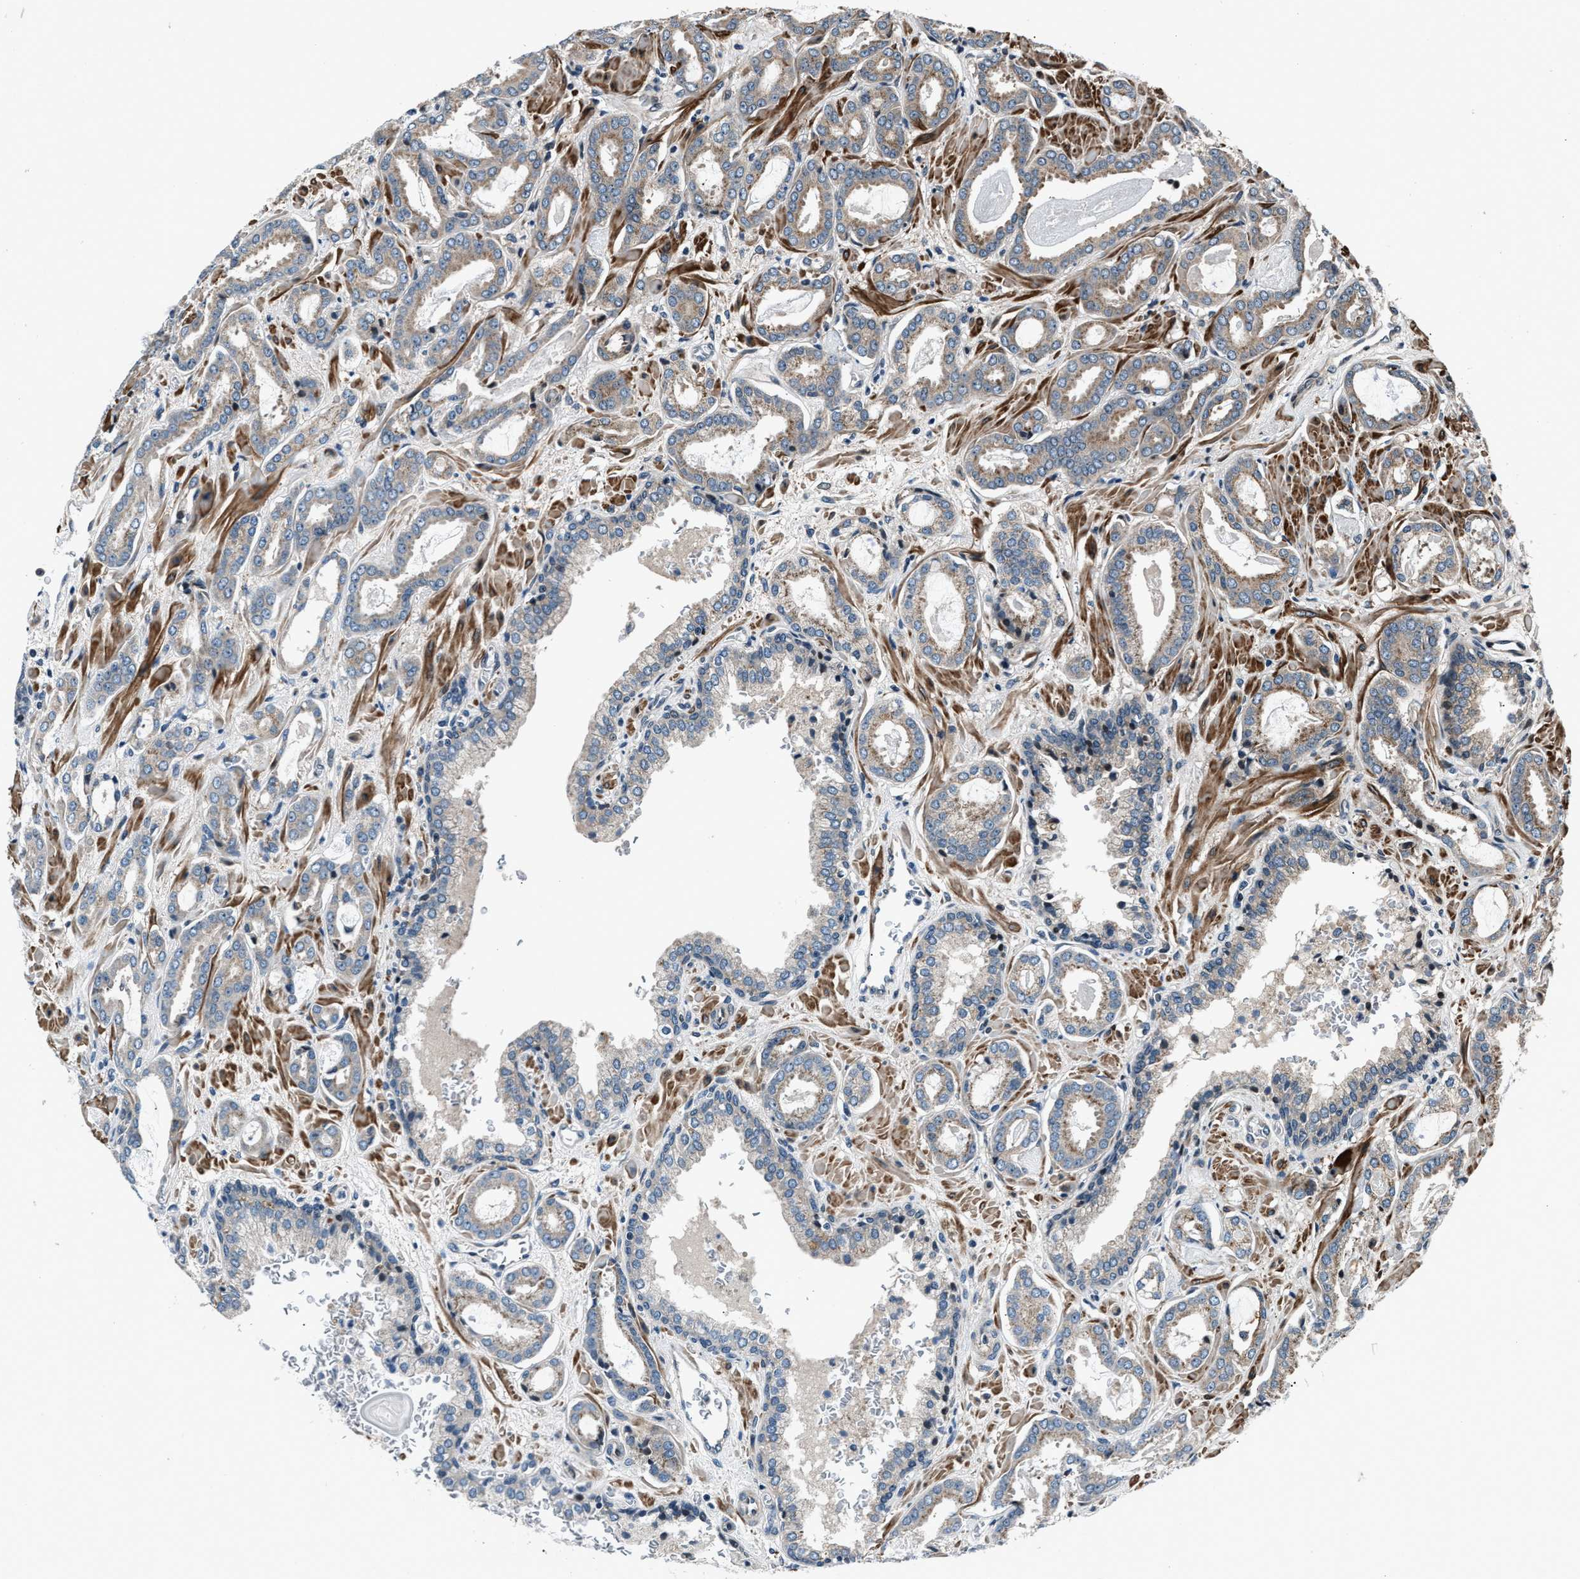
{"staining": {"intensity": "weak", "quantity": ">75%", "location": "cytoplasmic/membranous"}, "tissue": "prostate cancer", "cell_type": "Tumor cells", "image_type": "cancer", "snomed": [{"axis": "morphology", "description": "Adenocarcinoma, Low grade"}, {"axis": "topography", "description": "Prostate"}], "caption": "Immunohistochemical staining of low-grade adenocarcinoma (prostate) reveals weak cytoplasmic/membranous protein positivity in about >75% of tumor cells.", "gene": "DYNC2I1", "patient": {"sex": "male", "age": 53}}